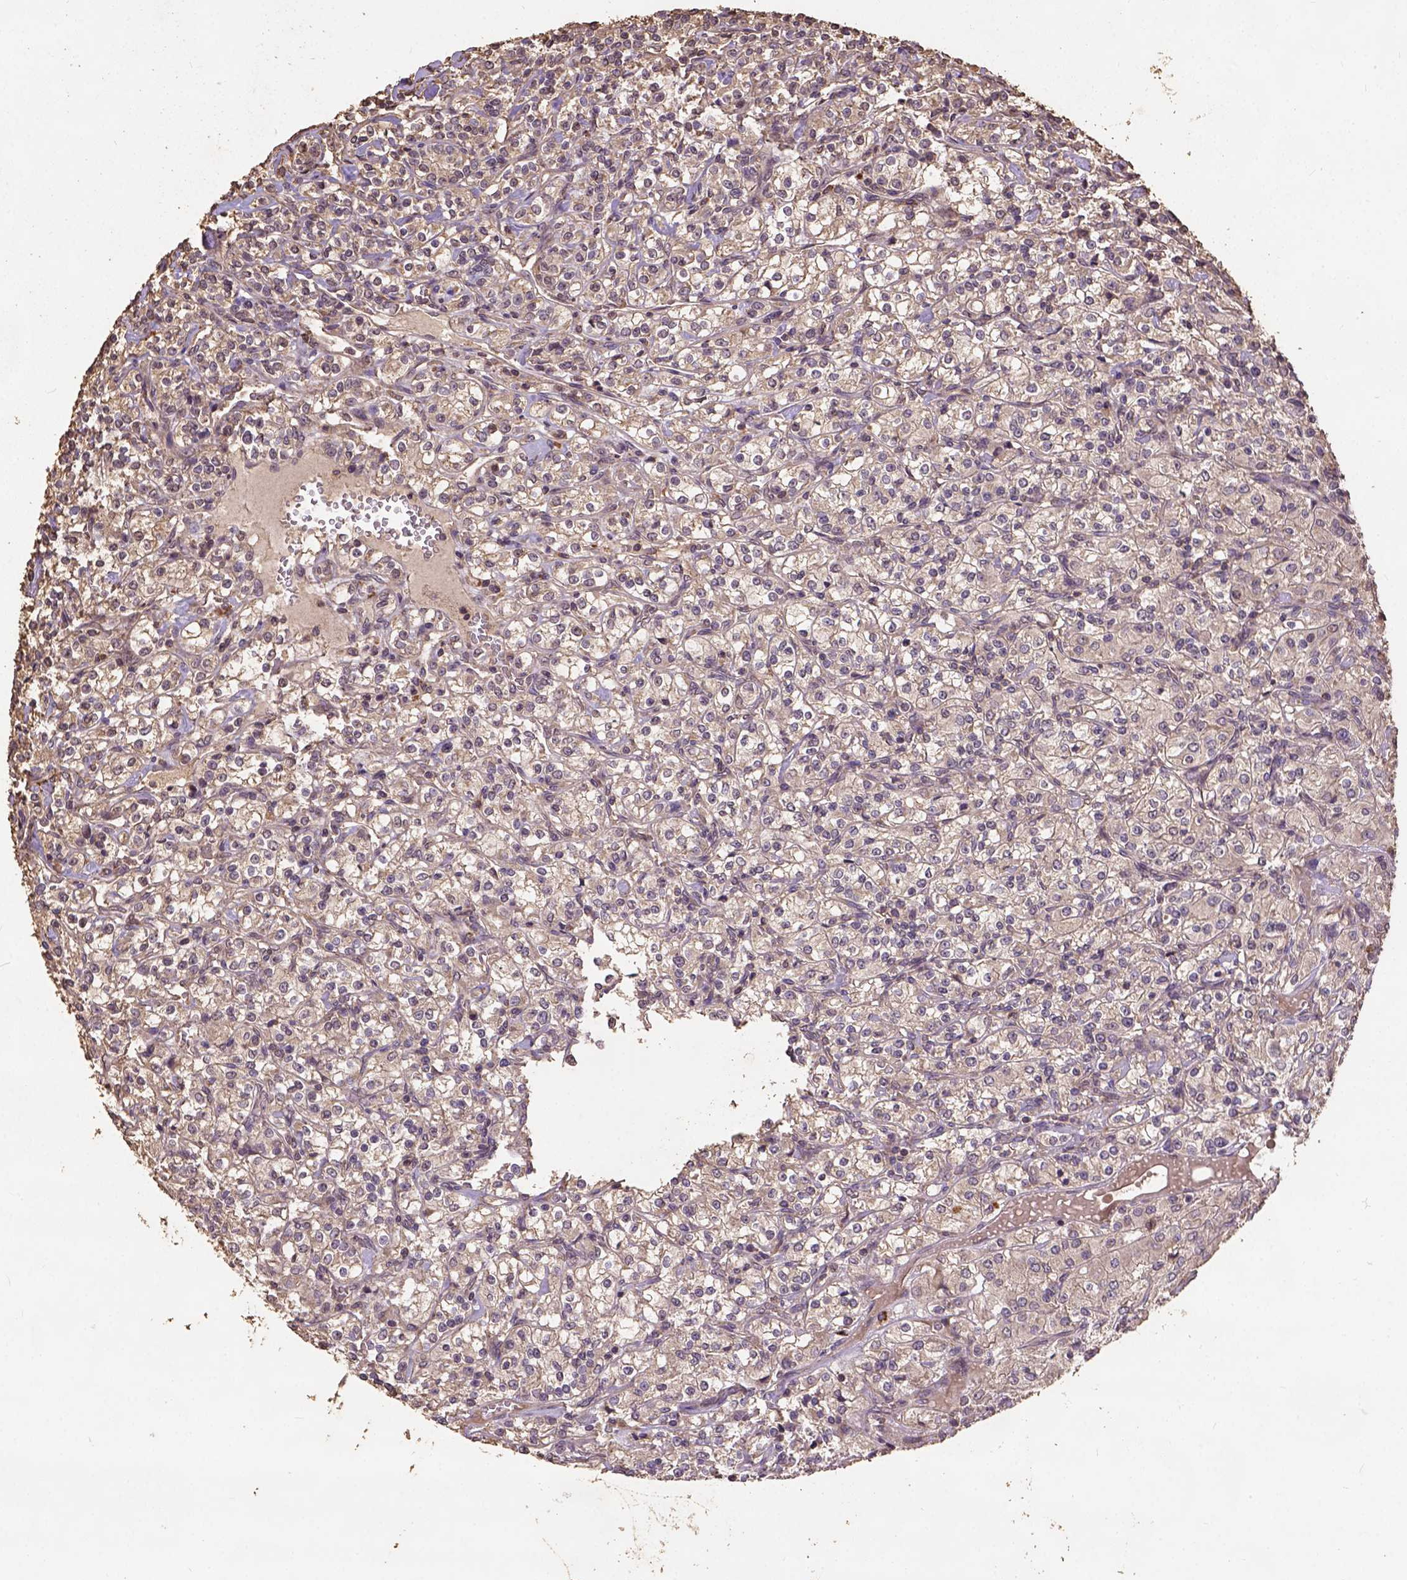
{"staining": {"intensity": "weak", "quantity": ">75%", "location": "cytoplasmic/membranous"}, "tissue": "renal cancer", "cell_type": "Tumor cells", "image_type": "cancer", "snomed": [{"axis": "morphology", "description": "Adenocarcinoma, NOS"}, {"axis": "topography", "description": "Kidney"}], "caption": "Immunohistochemistry of human renal cancer (adenocarcinoma) displays low levels of weak cytoplasmic/membranous staining in approximately >75% of tumor cells. (DAB (3,3'-diaminobenzidine) IHC, brown staining for protein, blue staining for nuclei).", "gene": "ATP1B3", "patient": {"sex": "male", "age": 77}}